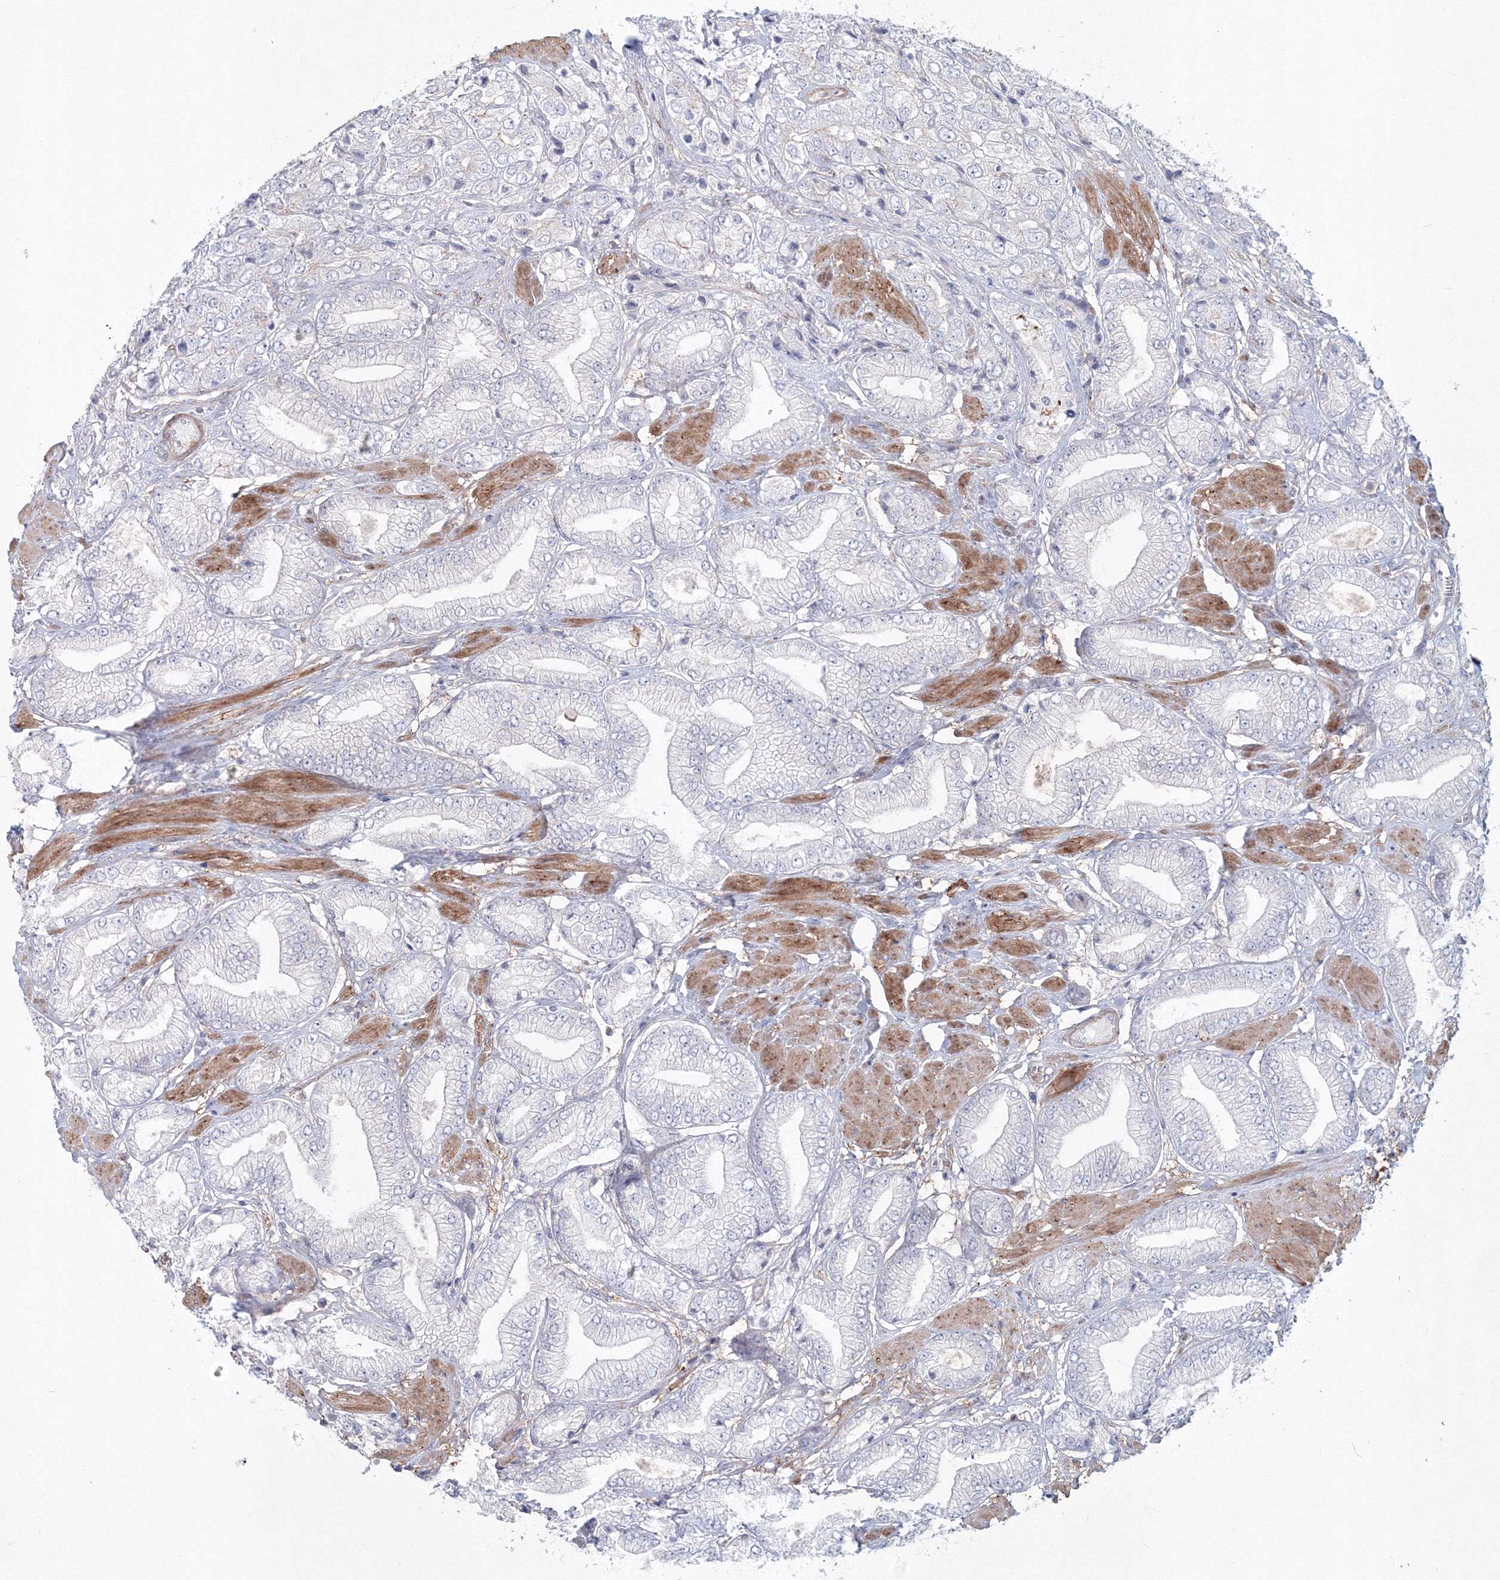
{"staining": {"intensity": "negative", "quantity": "none", "location": "none"}, "tissue": "prostate cancer", "cell_type": "Tumor cells", "image_type": "cancer", "snomed": [{"axis": "morphology", "description": "Adenocarcinoma, High grade"}, {"axis": "topography", "description": "Prostate"}], "caption": "Tumor cells show no significant expression in adenocarcinoma (high-grade) (prostate).", "gene": "SH3PXD2A", "patient": {"sex": "male", "age": 50}}